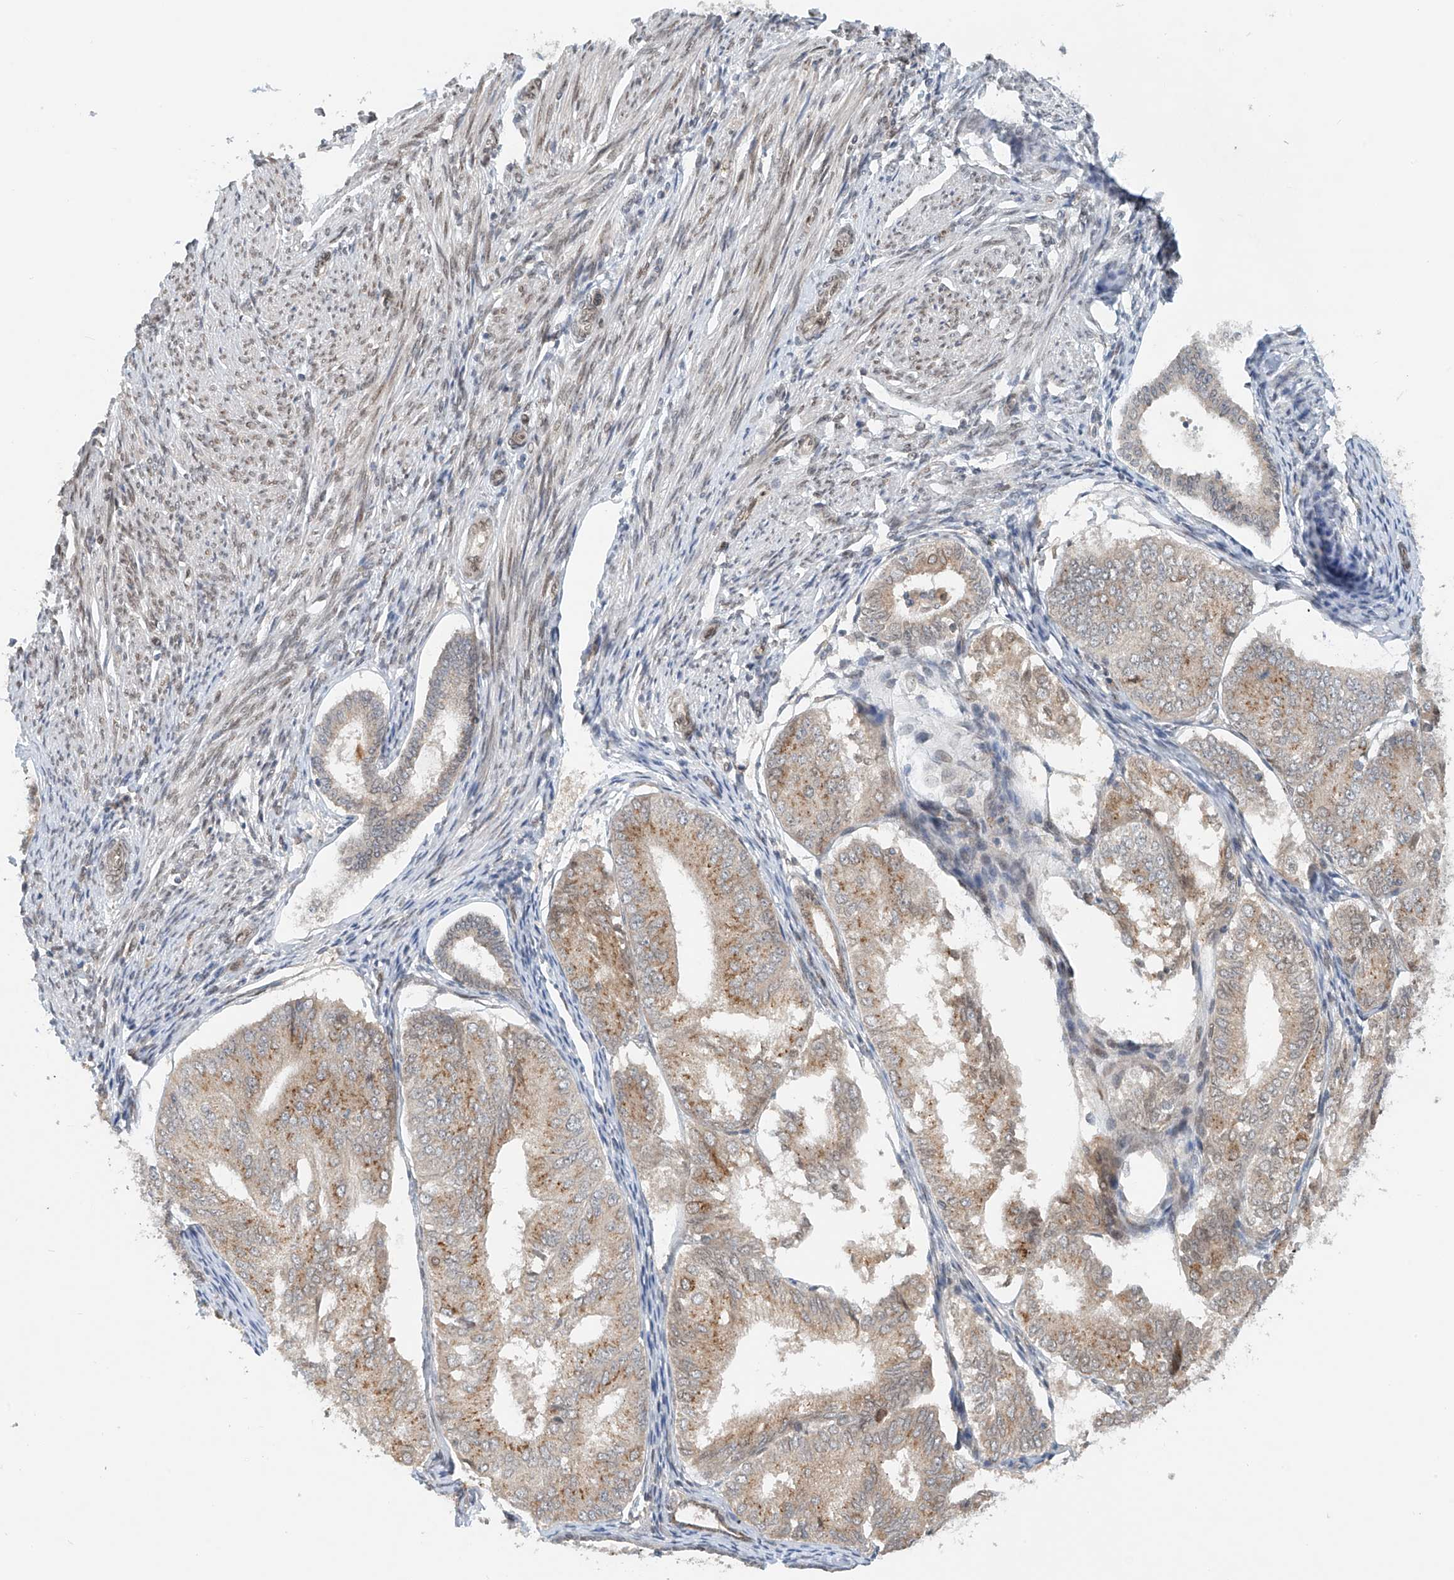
{"staining": {"intensity": "weak", "quantity": ">75%", "location": "cytoplasmic/membranous"}, "tissue": "endometrial cancer", "cell_type": "Tumor cells", "image_type": "cancer", "snomed": [{"axis": "morphology", "description": "Adenocarcinoma, NOS"}, {"axis": "topography", "description": "Endometrium"}], "caption": "Endometrial adenocarcinoma was stained to show a protein in brown. There is low levels of weak cytoplasmic/membranous staining in approximately >75% of tumor cells.", "gene": "STARD9", "patient": {"sex": "female", "age": 81}}